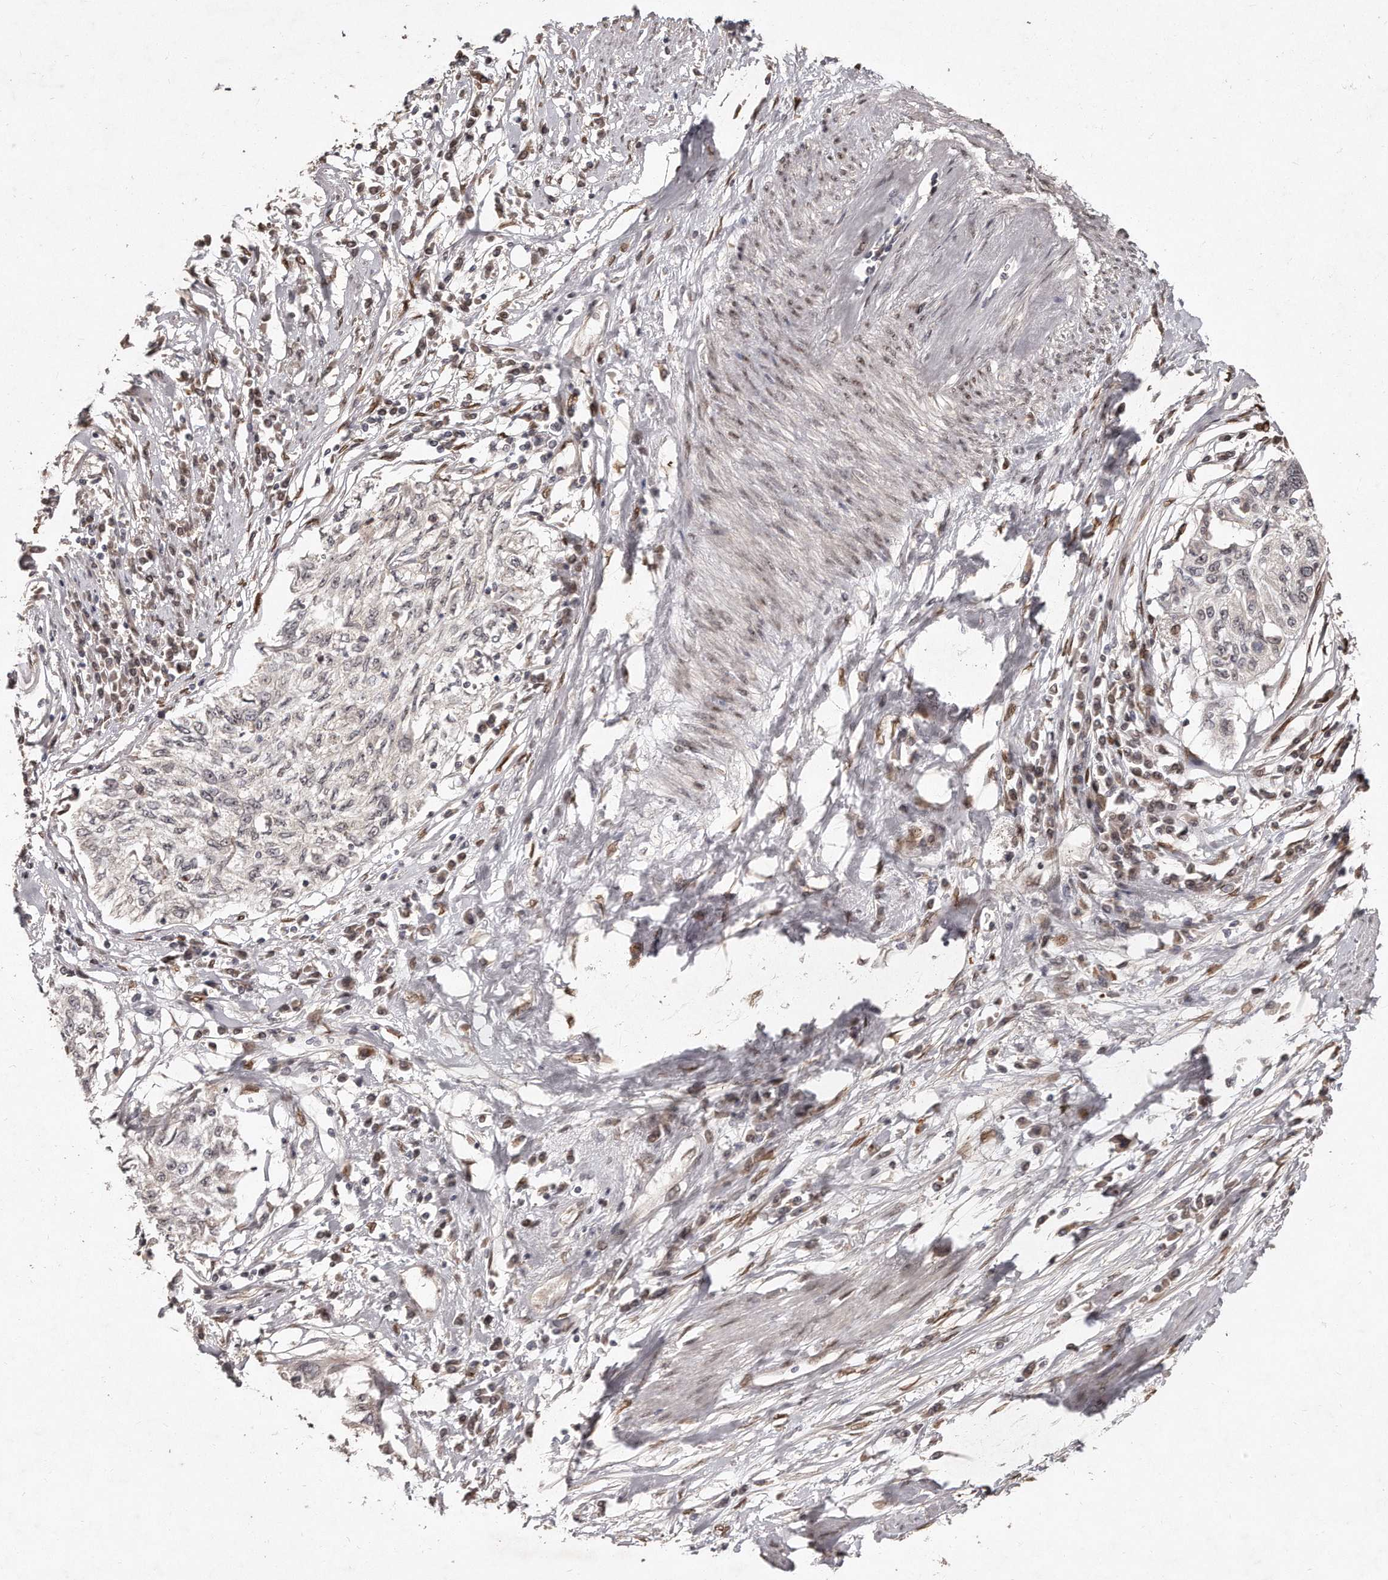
{"staining": {"intensity": "negative", "quantity": "none", "location": "none"}, "tissue": "cervical cancer", "cell_type": "Tumor cells", "image_type": "cancer", "snomed": [{"axis": "morphology", "description": "Squamous cell carcinoma, NOS"}, {"axis": "topography", "description": "Cervix"}], "caption": "DAB immunohistochemical staining of human cervical cancer reveals no significant expression in tumor cells.", "gene": "HASPIN", "patient": {"sex": "female", "age": 57}}